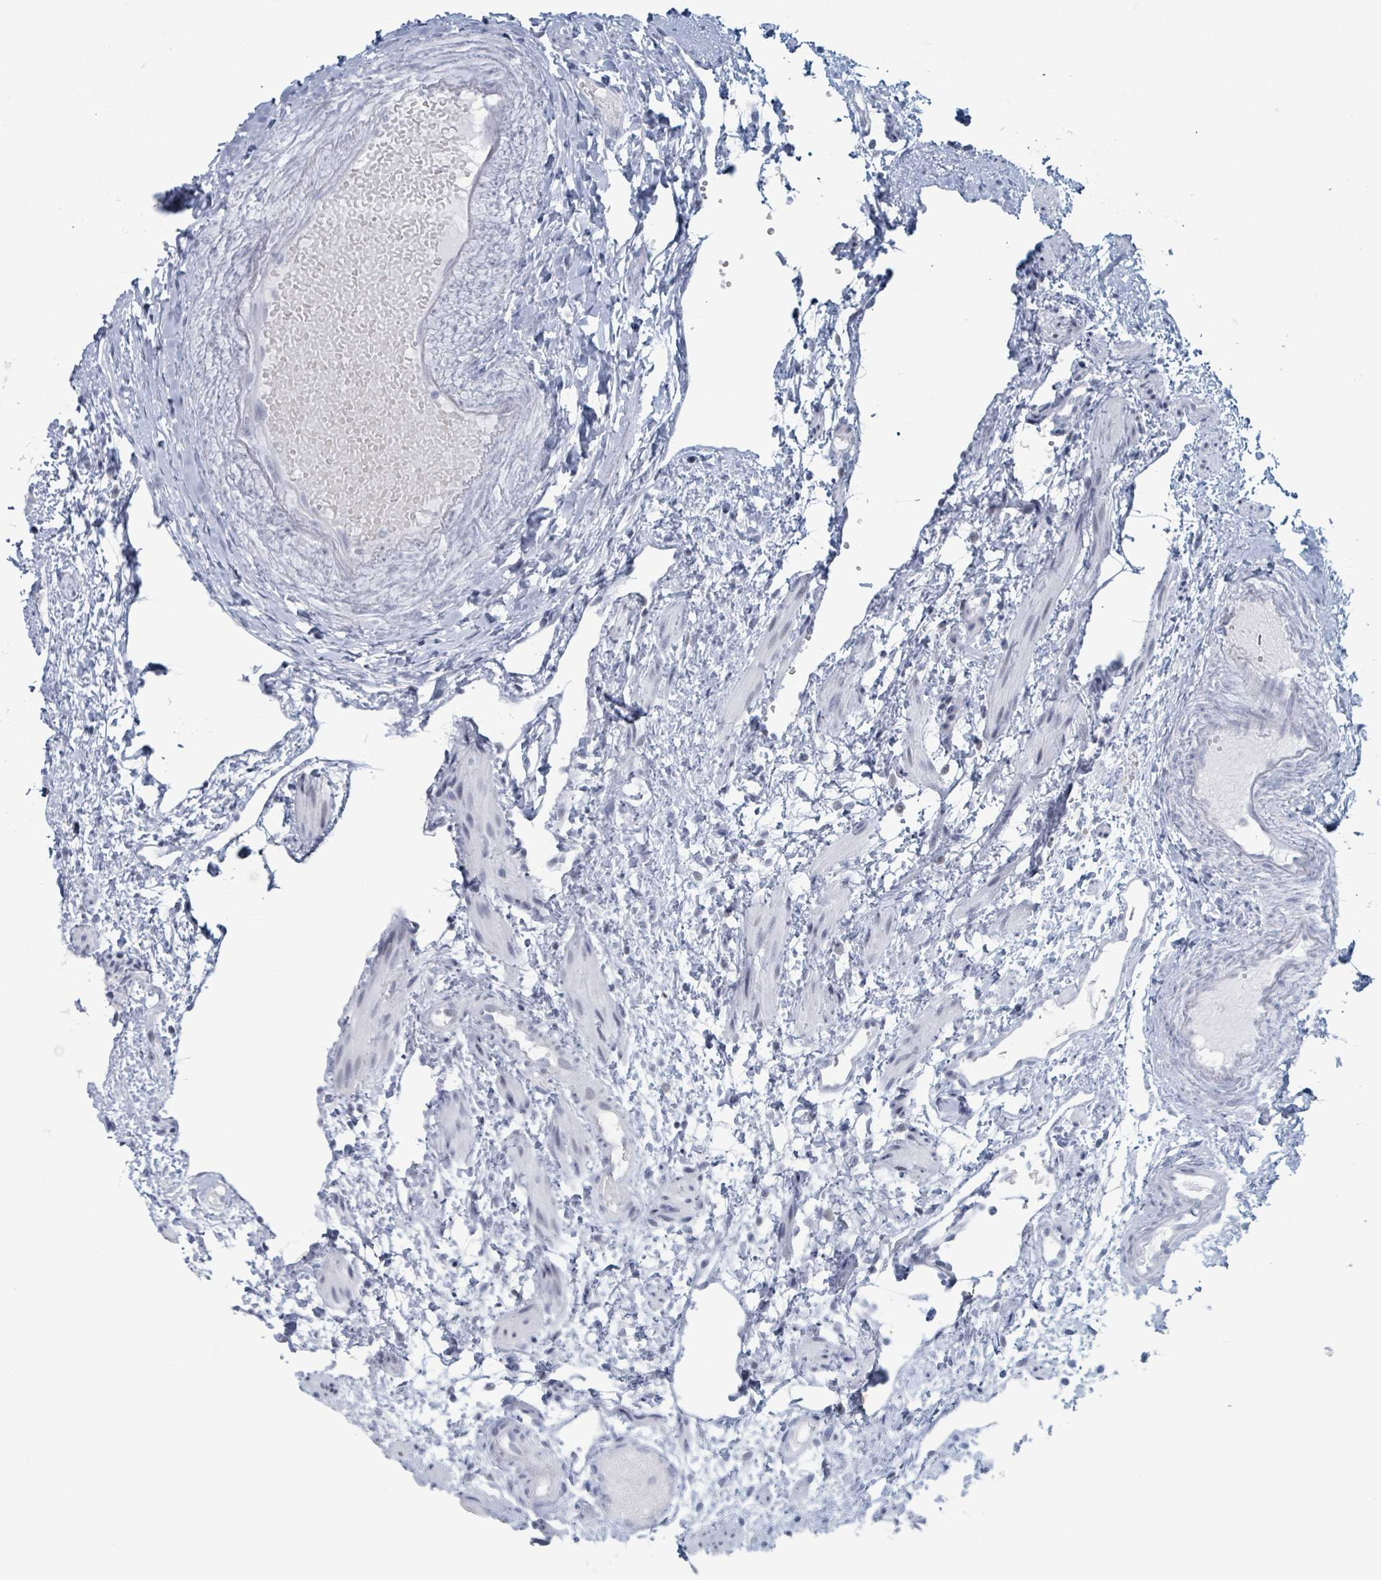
{"staining": {"intensity": "negative", "quantity": "none", "location": "none"}, "tissue": "fallopian tube", "cell_type": "Glandular cells", "image_type": "normal", "snomed": [{"axis": "morphology", "description": "Normal tissue, NOS"}, {"axis": "topography", "description": "Fallopian tube"}], "caption": "A micrograph of human fallopian tube is negative for staining in glandular cells. (Stains: DAB (3,3'-diaminobenzidine) immunohistochemistry (IHC) with hematoxylin counter stain, Microscopy: brightfield microscopy at high magnification).", "gene": "GPR15LG", "patient": {"sex": "female", "age": 37}}